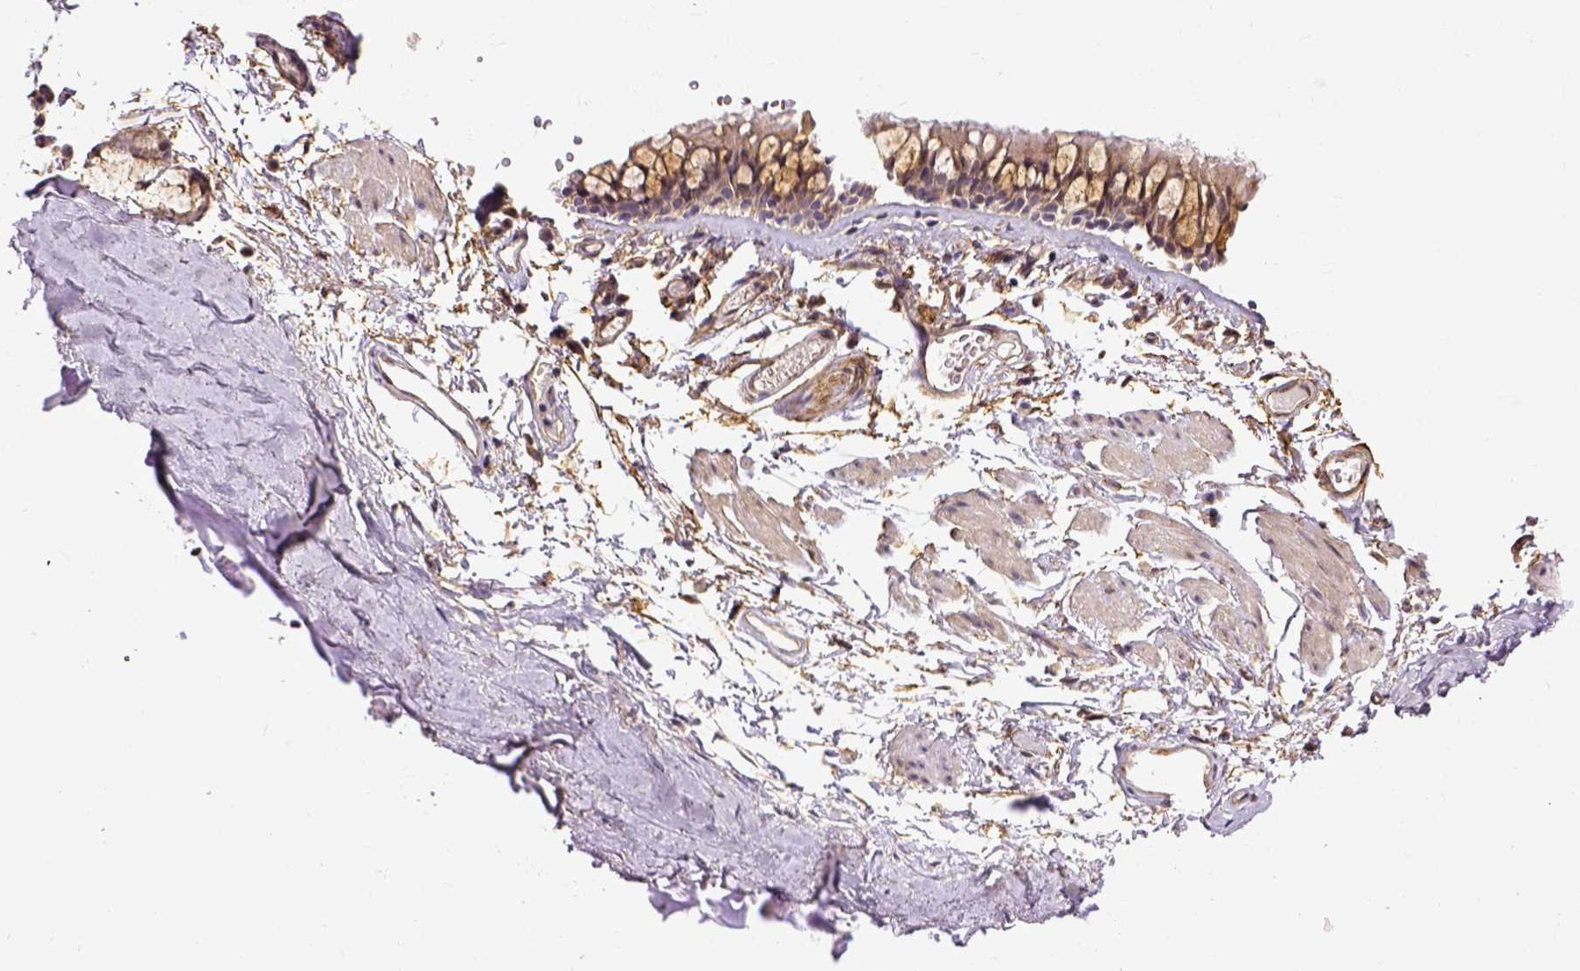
{"staining": {"intensity": "weak", "quantity": "25%-75%", "location": "nuclear"}, "tissue": "soft tissue", "cell_type": "Chondrocytes", "image_type": "normal", "snomed": [{"axis": "morphology", "description": "Normal tissue, NOS"}, {"axis": "topography", "description": "Cartilage tissue"}, {"axis": "topography", "description": "Bronchus"}], "caption": "An immunohistochemistry image of normal tissue is shown. Protein staining in brown shows weak nuclear positivity in soft tissue within chondrocytes. (Brightfield microscopy of DAB IHC at high magnification).", "gene": "DICER1", "patient": {"sex": "female", "age": 79}}